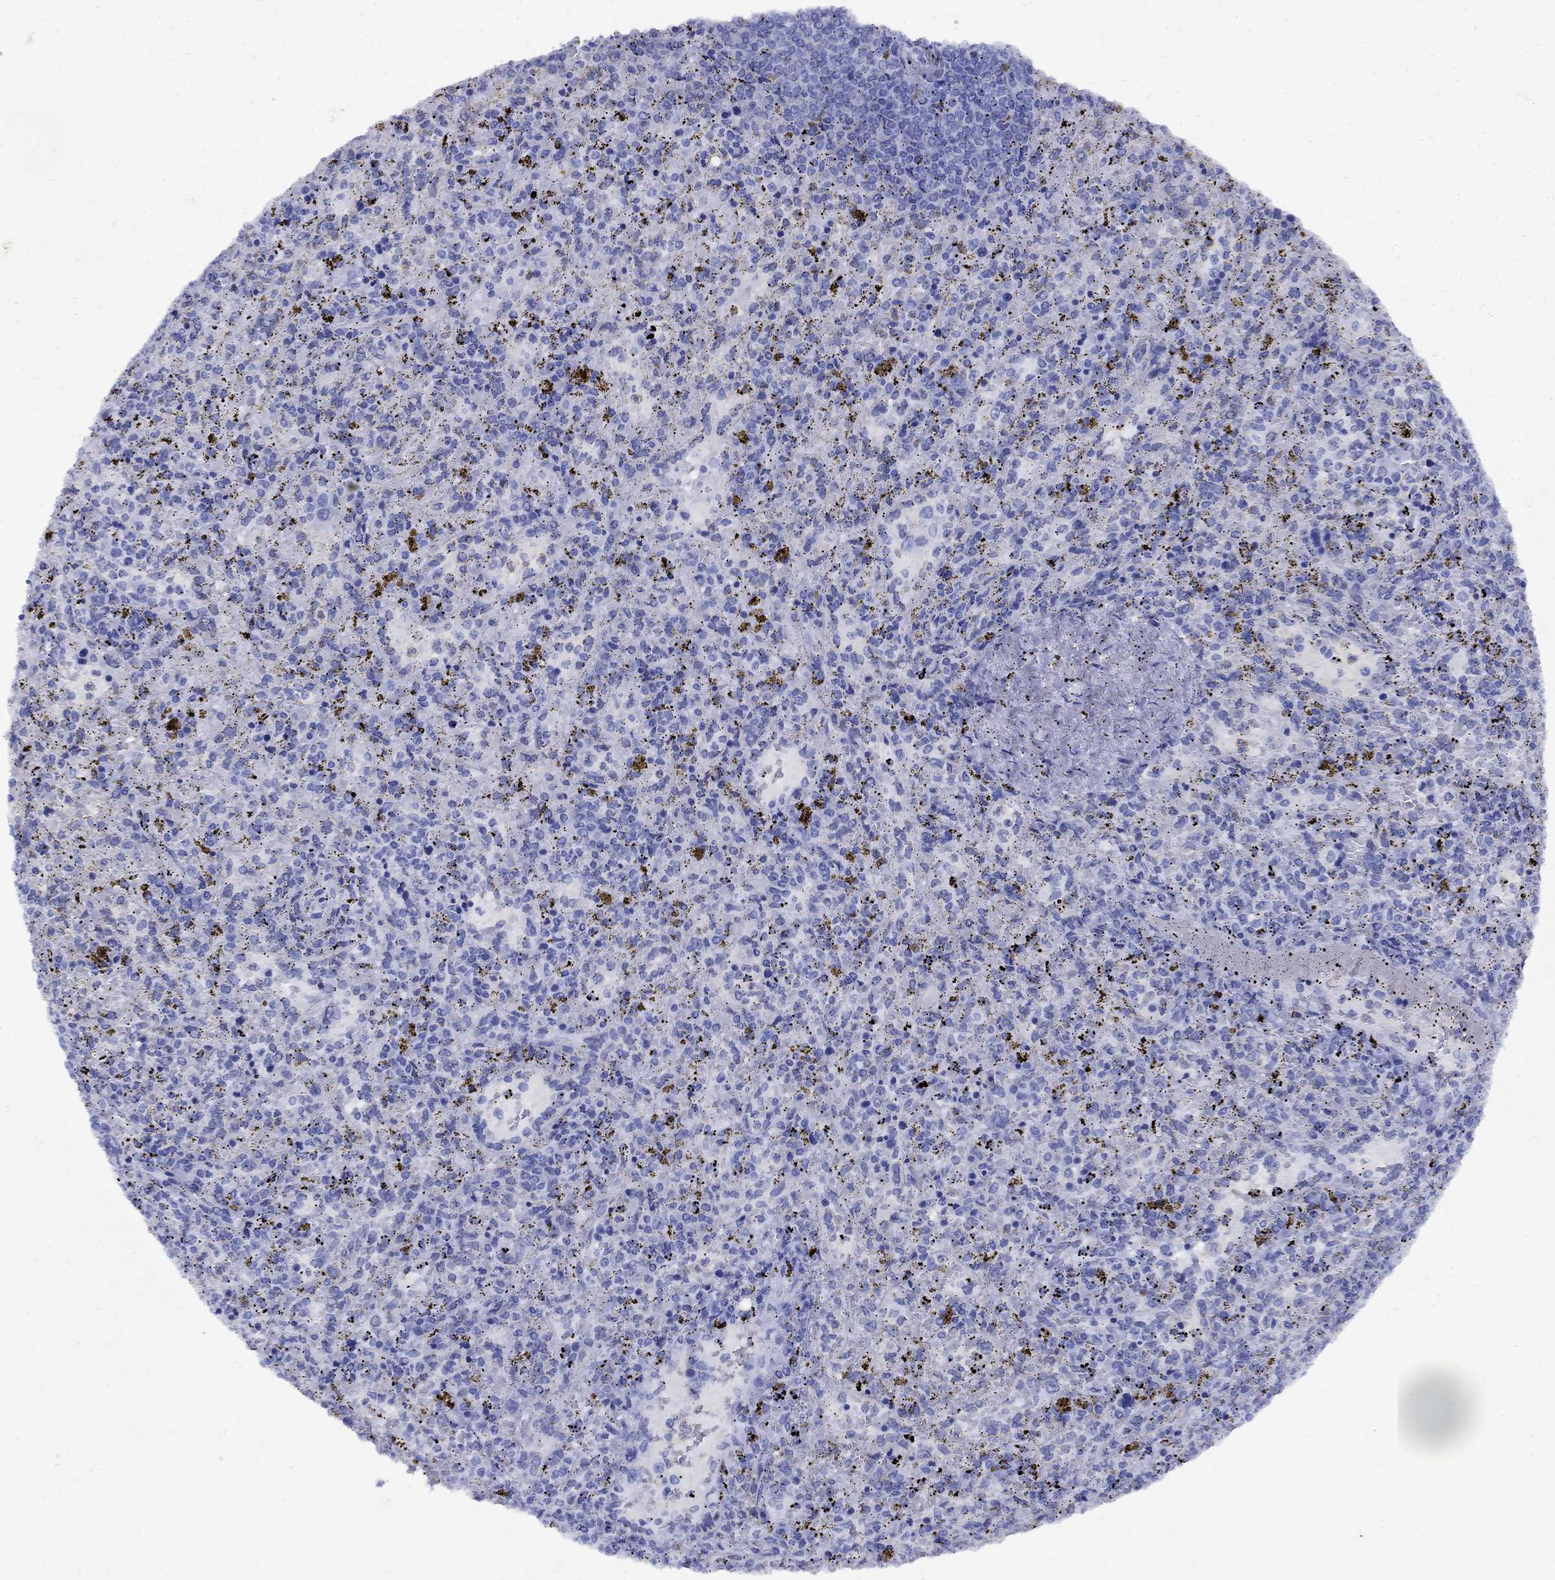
{"staining": {"intensity": "negative", "quantity": "none", "location": "none"}, "tissue": "spleen", "cell_type": "Cells in red pulp", "image_type": "normal", "snomed": [{"axis": "morphology", "description": "Normal tissue, NOS"}, {"axis": "topography", "description": "Spleen"}], "caption": "Immunohistochemical staining of unremarkable human spleen shows no significant positivity in cells in red pulp.", "gene": "CD1A", "patient": {"sex": "female", "age": 50}}